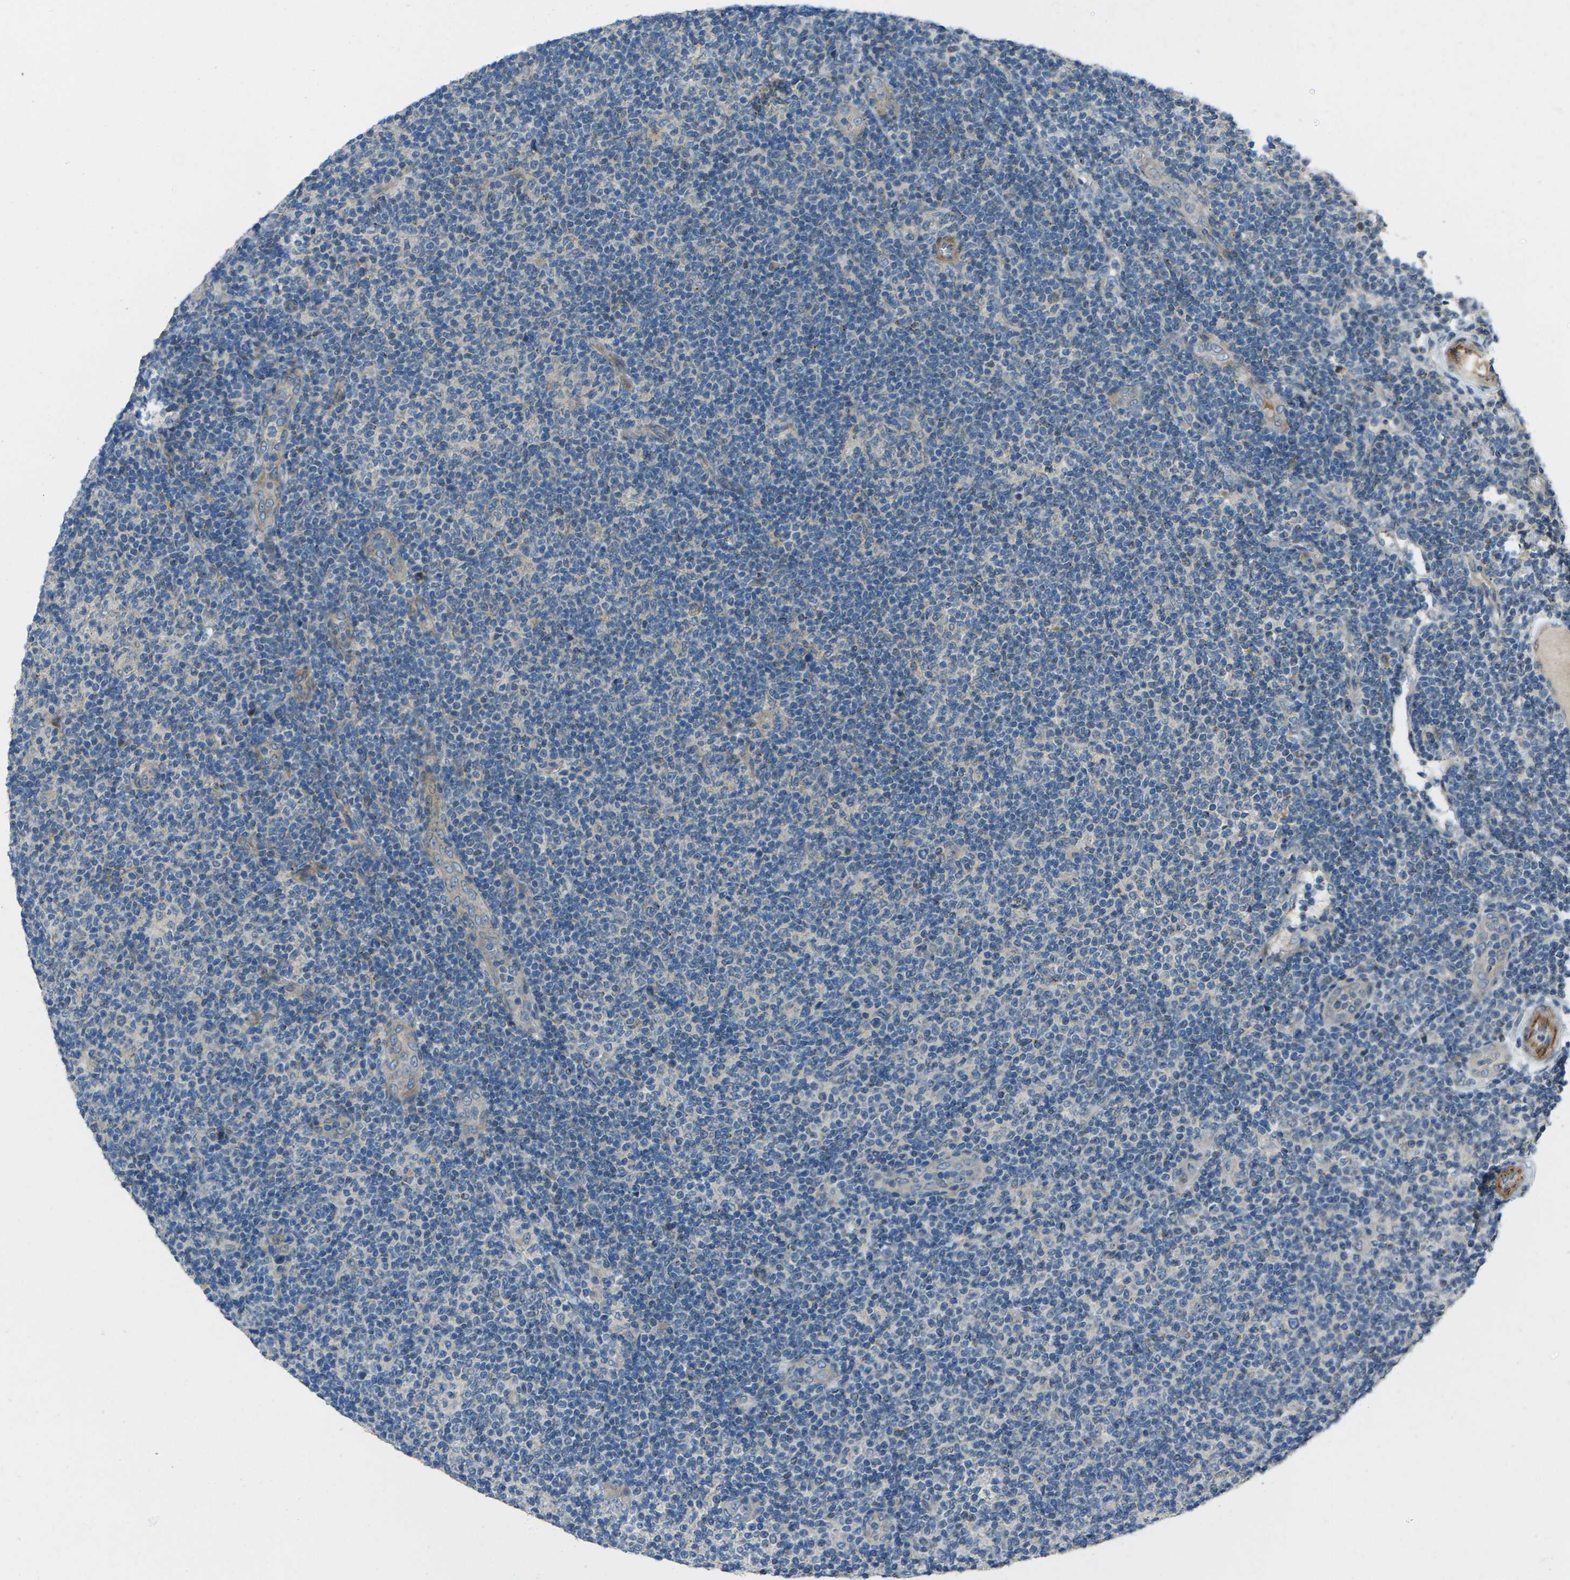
{"staining": {"intensity": "negative", "quantity": "none", "location": "none"}, "tissue": "lymphoma", "cell_type": "Tumor cells", "image_type": "cancer", "snomed": [{"axis": "morphology", "description": "Malignant lymphoma, non-Hodgkin's type, Low grade"}, {"axis": "topography", "description": "Lymph node"}], "caption": "A histopathology image of low-grade malignant lymphoma, non-Hodgkin's type stained for a protein exhibits no brown staining in tumor cells. The staining is performed using DAB brown chromogen with nuclei counter-stained in using hematoxylin.", "gene": "EDNRA", "patient": {"sex": "male", "age": 83}}